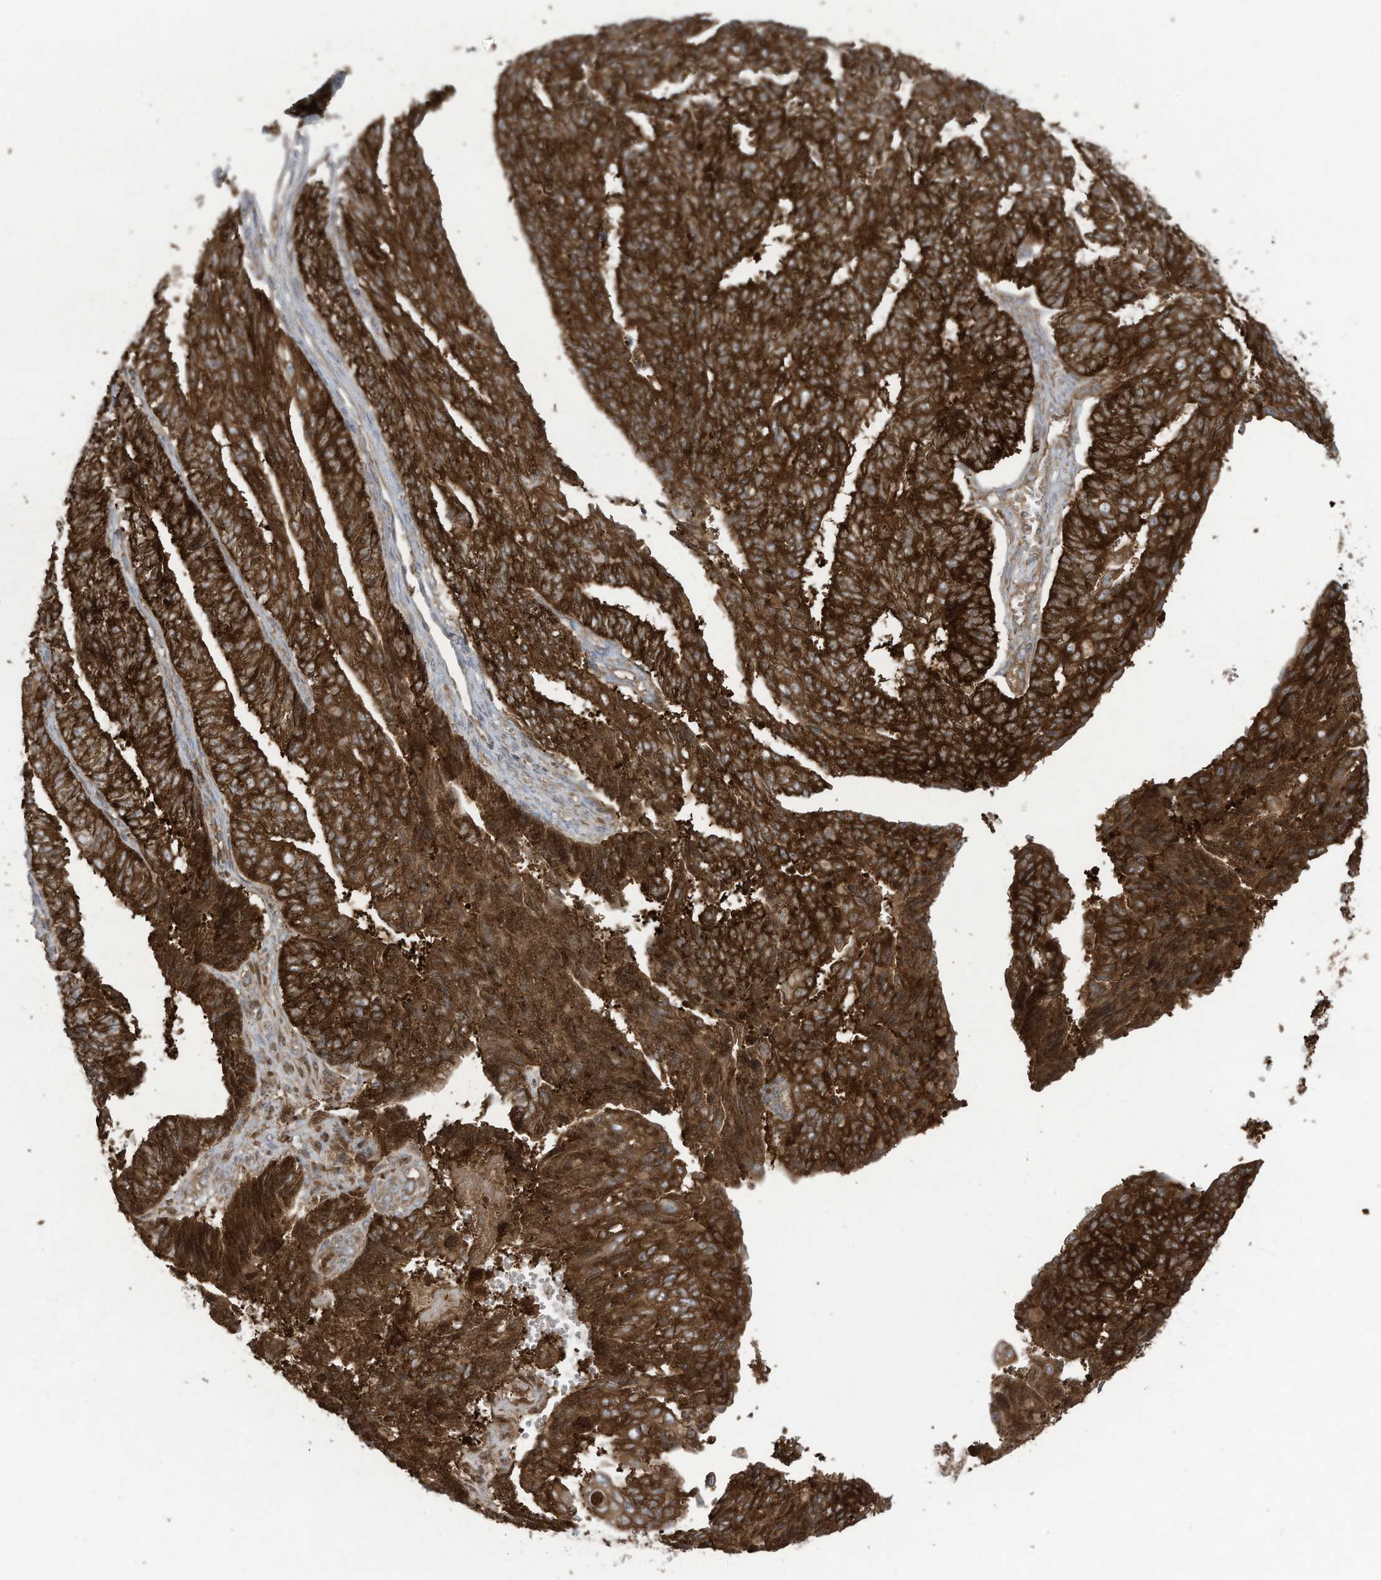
{"staining": {"intensity": "strong", "quantity": ">75%", "location": "cytoplasmic/membranous"}, "tissue": "endometrial cancer", "cell_type": "Tumor cells", "image_type": "cancer", "snomed": [{"axis": "morphology", "description": "Adenocarcinoma, NOS"}, {"axis": "topography", "description": "Endometrium"}], "caption": "Tumor cells show strong cytoplasmic/membranous expression in about >75% of cells in adenocarcinoma (endometrial).", "gene": "OLA1", "patient": {"sex": "female", "age": 32}}